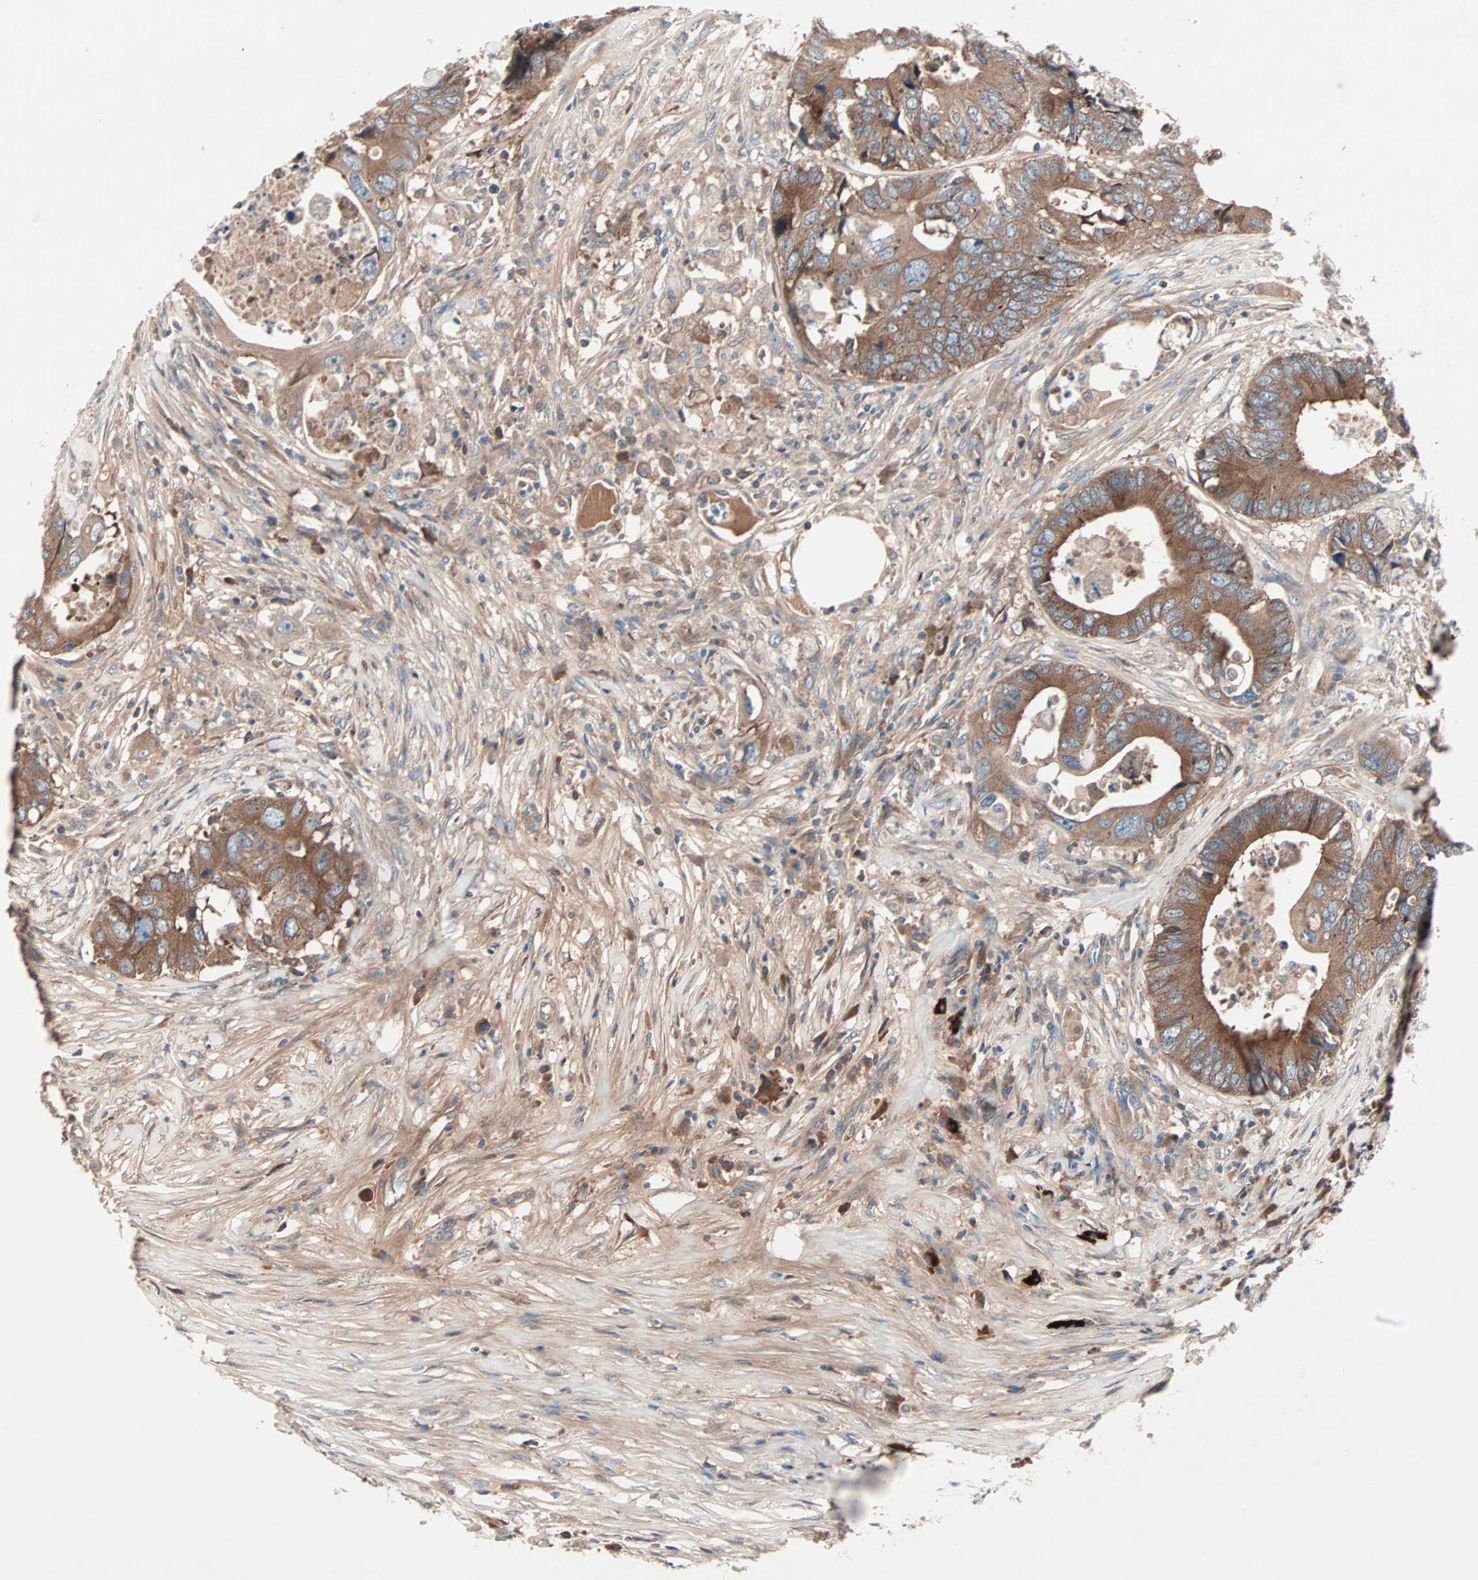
{"staining": {"intensity": "moderate", "quantity": ">75%", "location": "cytoplasmic/membranous"}, "tissue": "colorectal cancer", "cell_type": "Tumor cells", "image_type": "cancer", "snomed": [{"axis": "morphology", "description": "Adenocarcinoma, NOS"}, {"axis": "topography", "description": "Colon"}], "caption": "DAB immunohistochemical staining of adenocarcinoma (colorectal) demonstrates moderate cytoplasmic/membranous protein positivity in approximately >75% of tumor cells.", "gene": "CAD", "patient": {"sex": "male", "age": 71}}